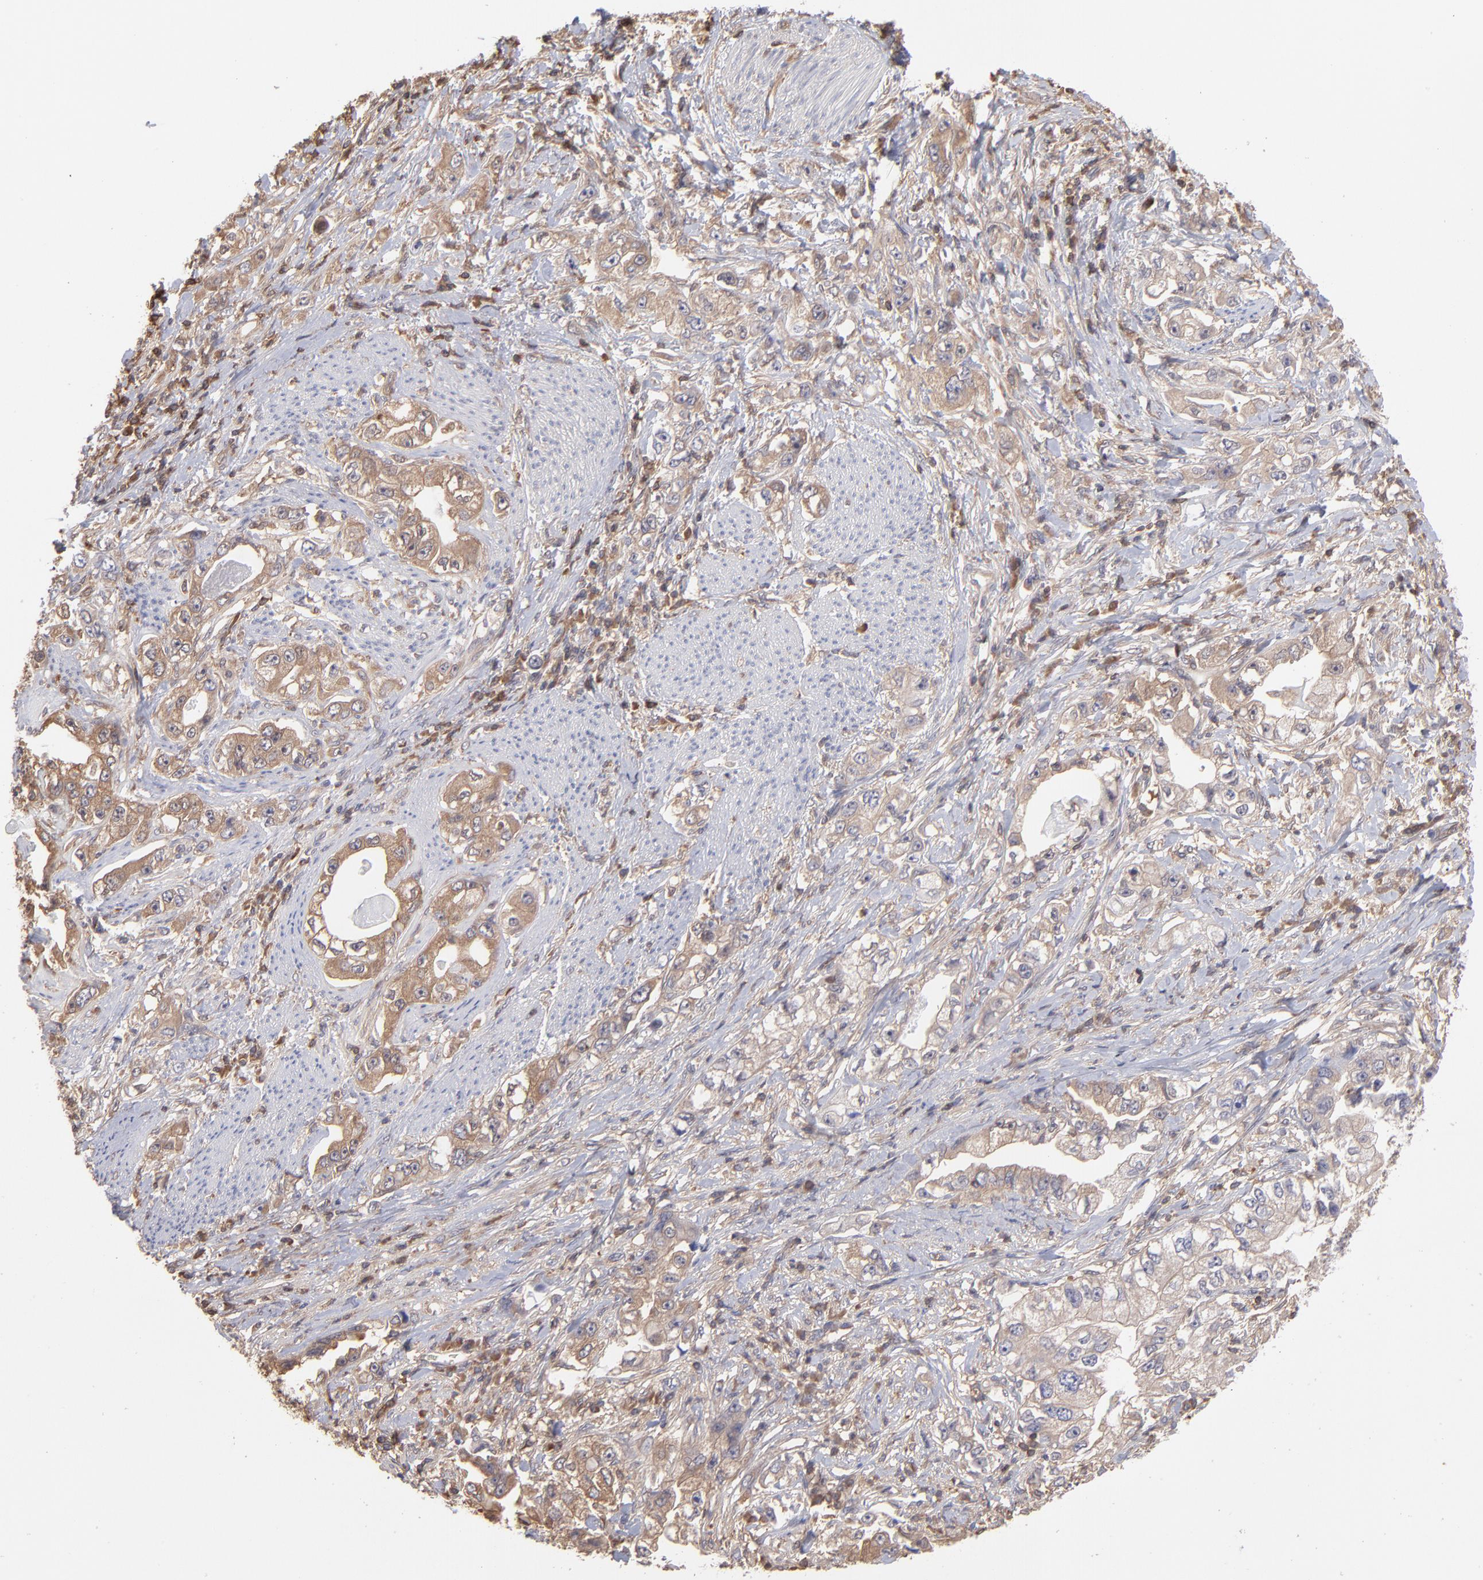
{"staining": {"intensity": "moderate", "quantity": ">75%", "location": "cytoplasmic/membranous"}, "tissue": "stomach cancer", "cell_type": "Tumor cells", "image_type": "cancer", "snomed": [{"axis": "morphology", "description": "Adenocarcinoma, NOS"}, {"axis": "topography", "description": "Stomach, lower"}], "caption": "This is an image of immunohistochemistry staining of adenocarcinoma (stomach), which shows moderate positivity in the cytoplasmic/membranous of tumor cells.", "gene": "MAP2K2", "patient": {"sex": "female", "age": 93}}